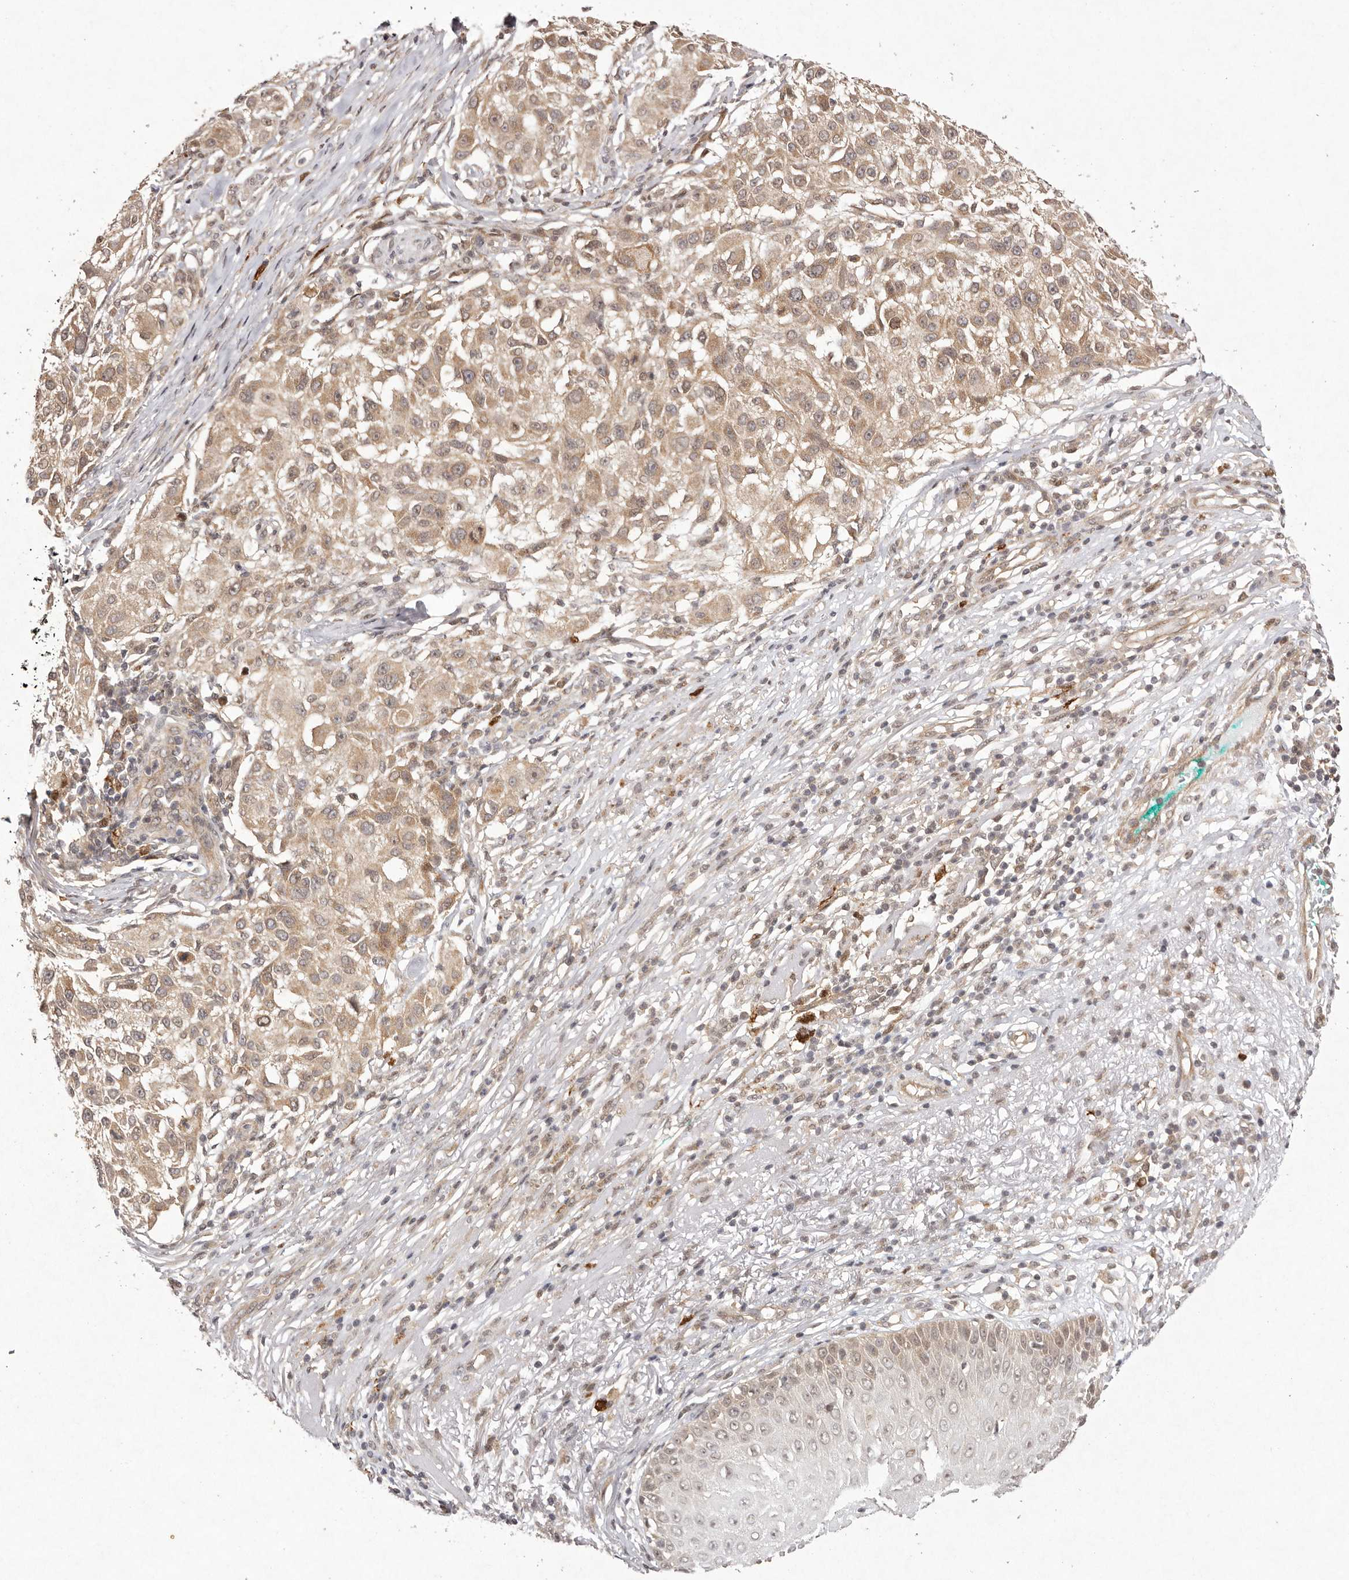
{"staining": {"intensity": "weak", "quantity": ">75%", "location": "cytoplasmic/membranous"}, "tissue": "melanoma", "cell_type": "Tumor cells", "image_type": "cancer", "snomed": [{"axis": "morphology", "description": "Necrosis, NOS"}, {"axis": "morphology", "description": "Malignant melanoma, NOS"}, {"axis": "topography", "description": "Skin"}], "caption": "The image demonstrates staining of melanoma, revealing weak cytoplasmic/membranous protein positivity (brown color) within tumor cells. (Stains: DAB in brown, nuclei in blue, Microscopy: brightfield microscopy at high magnification).", "gene": "BUD31", "patient": {"sex": "female", "age": 87}}